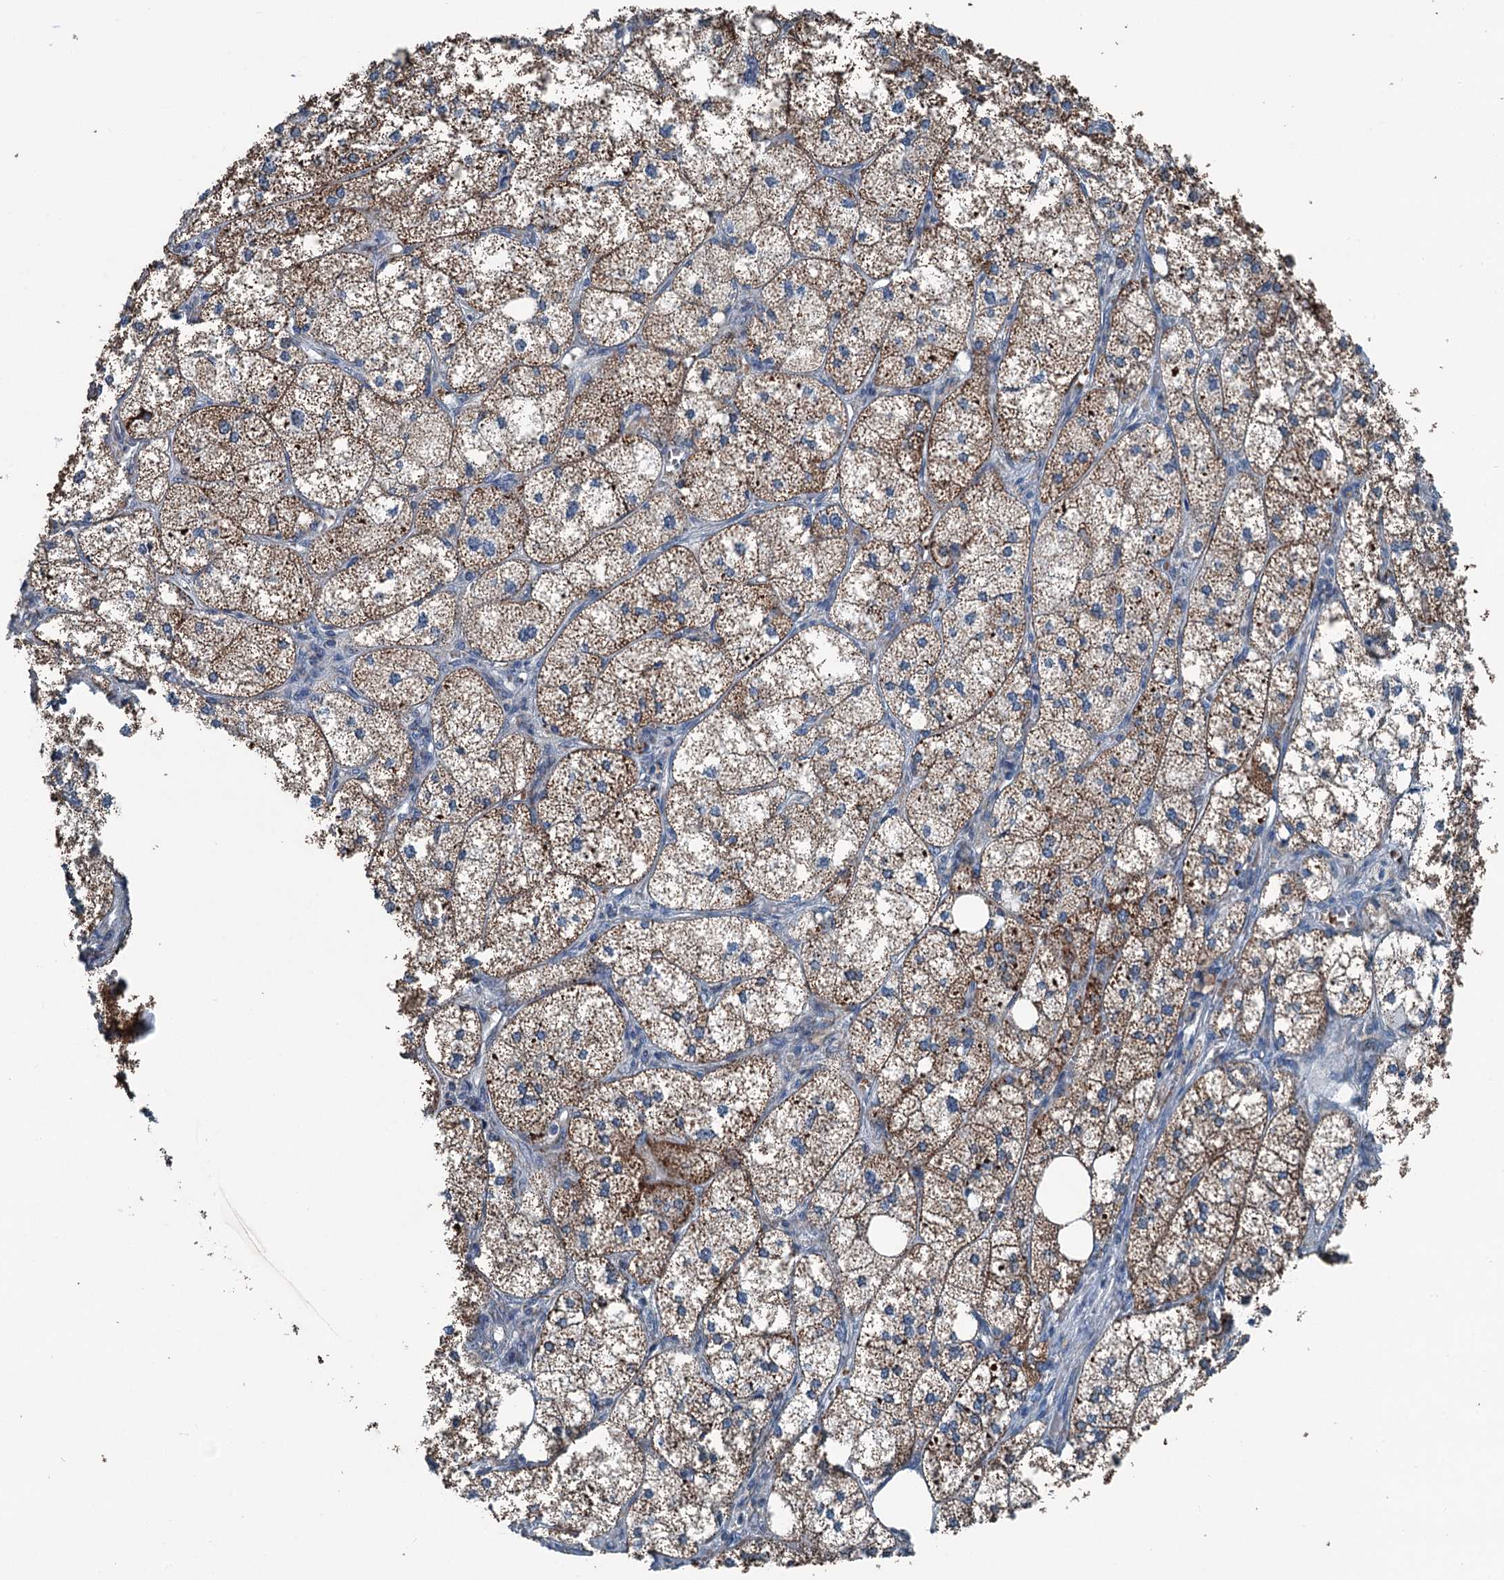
{"staining": {"intensity": "strong", "quantity": ">75%", "location": "cytoplasmic/membranous"}, "tissue": "adrenal gland", "cell_type": "Glandular cells", "image_type": "normal", "snomed": [{"axis": "morphology", "description": "Normal tissue, NOS"}, {"axis": "topography", "description": "Adrenal gland"}], "caption": "Unremarkable adrenal gland was stained to show a protein in brown. There is high levels of strong cytoplasmic/membranous staining in approximately >75% of glandular cells. (DAB IHC, brown staining for protein, blue staining for nuclei).", "gene": "TRPT1", "patient": {"sex": "female", "age": 61}}